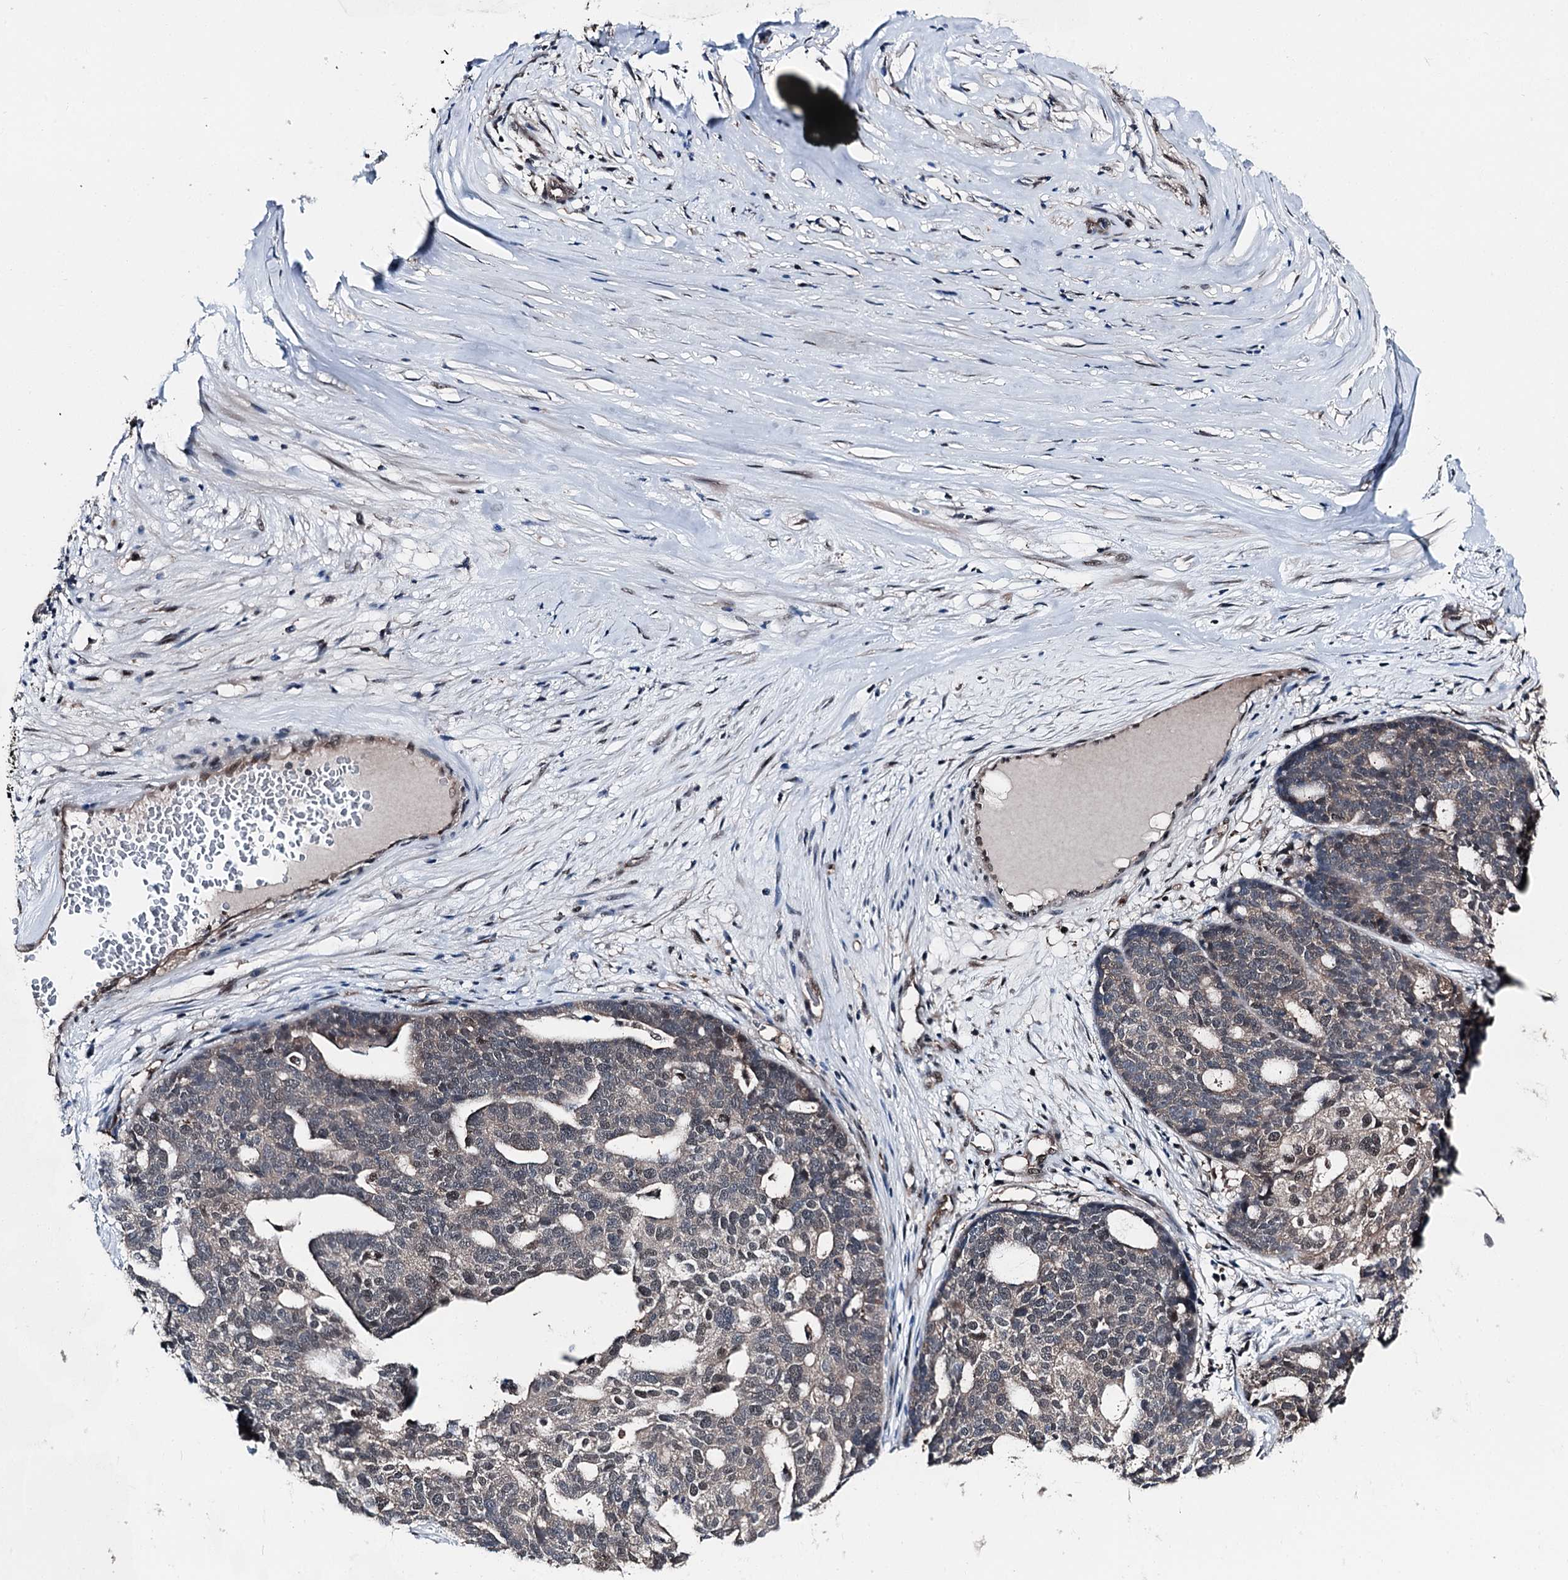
{"staining": {"intensity": "negative", "quantity": "none", "location": "none"}, "tissue": "ovarian cancer", "cell_type": "Tumor cells", "image_type": "cancer", "snomed": [{"axis": "morphology", "description": "Cystadenocarcinoma, serous, NOS"}, {"axis": "topography", "description": "Ovary"}], "caption": "This histopathology image is of ovarian cancer stained with immunohistochemistry to label a protein in brown with the nuclei are counter-stained blue. There is no staining in tumor cells.", "gene": "PSMD13", "patient": {"sex": "female", "age": 59}}